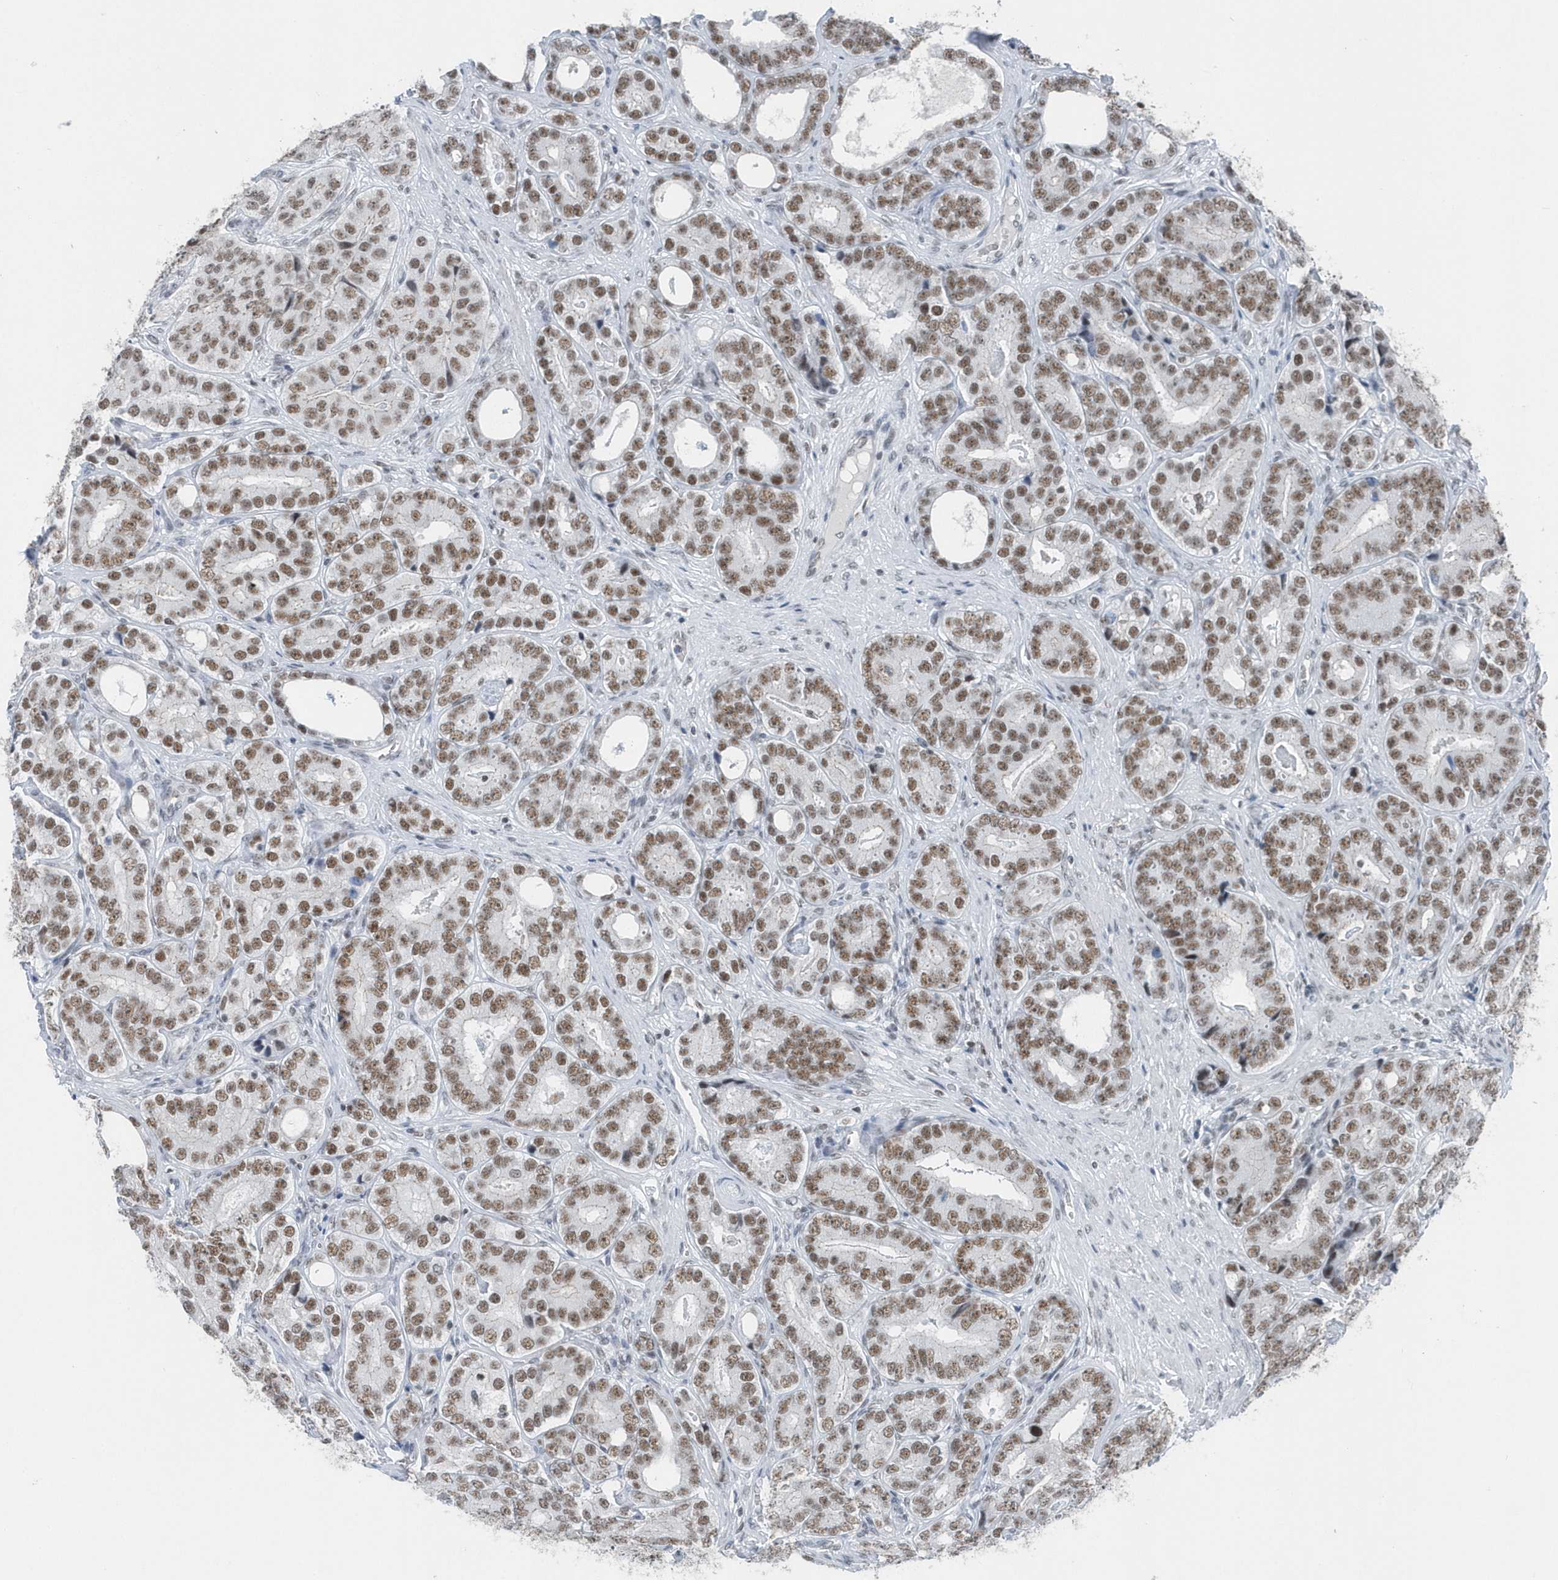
{"staining": {"intensity": "strong", "quantity": ">75%", "location": "nuclear"}, "tissue": "prostate cancer", "cell_type": "Tumor cells", "image_type": "cancer", "snomed": [{"axis": "morphology", "description": "Adenocarcinoma, High grade"}, {"axis": "topography", "description": "Prostate"}], "caption": "Human adenocarcinoma (high-grade) (prostate) stained with a protein marker demonstrates strong staining in tumor cells.", "gene": "FIP1L1", "patient": {"sex": "male", "age": 56}}